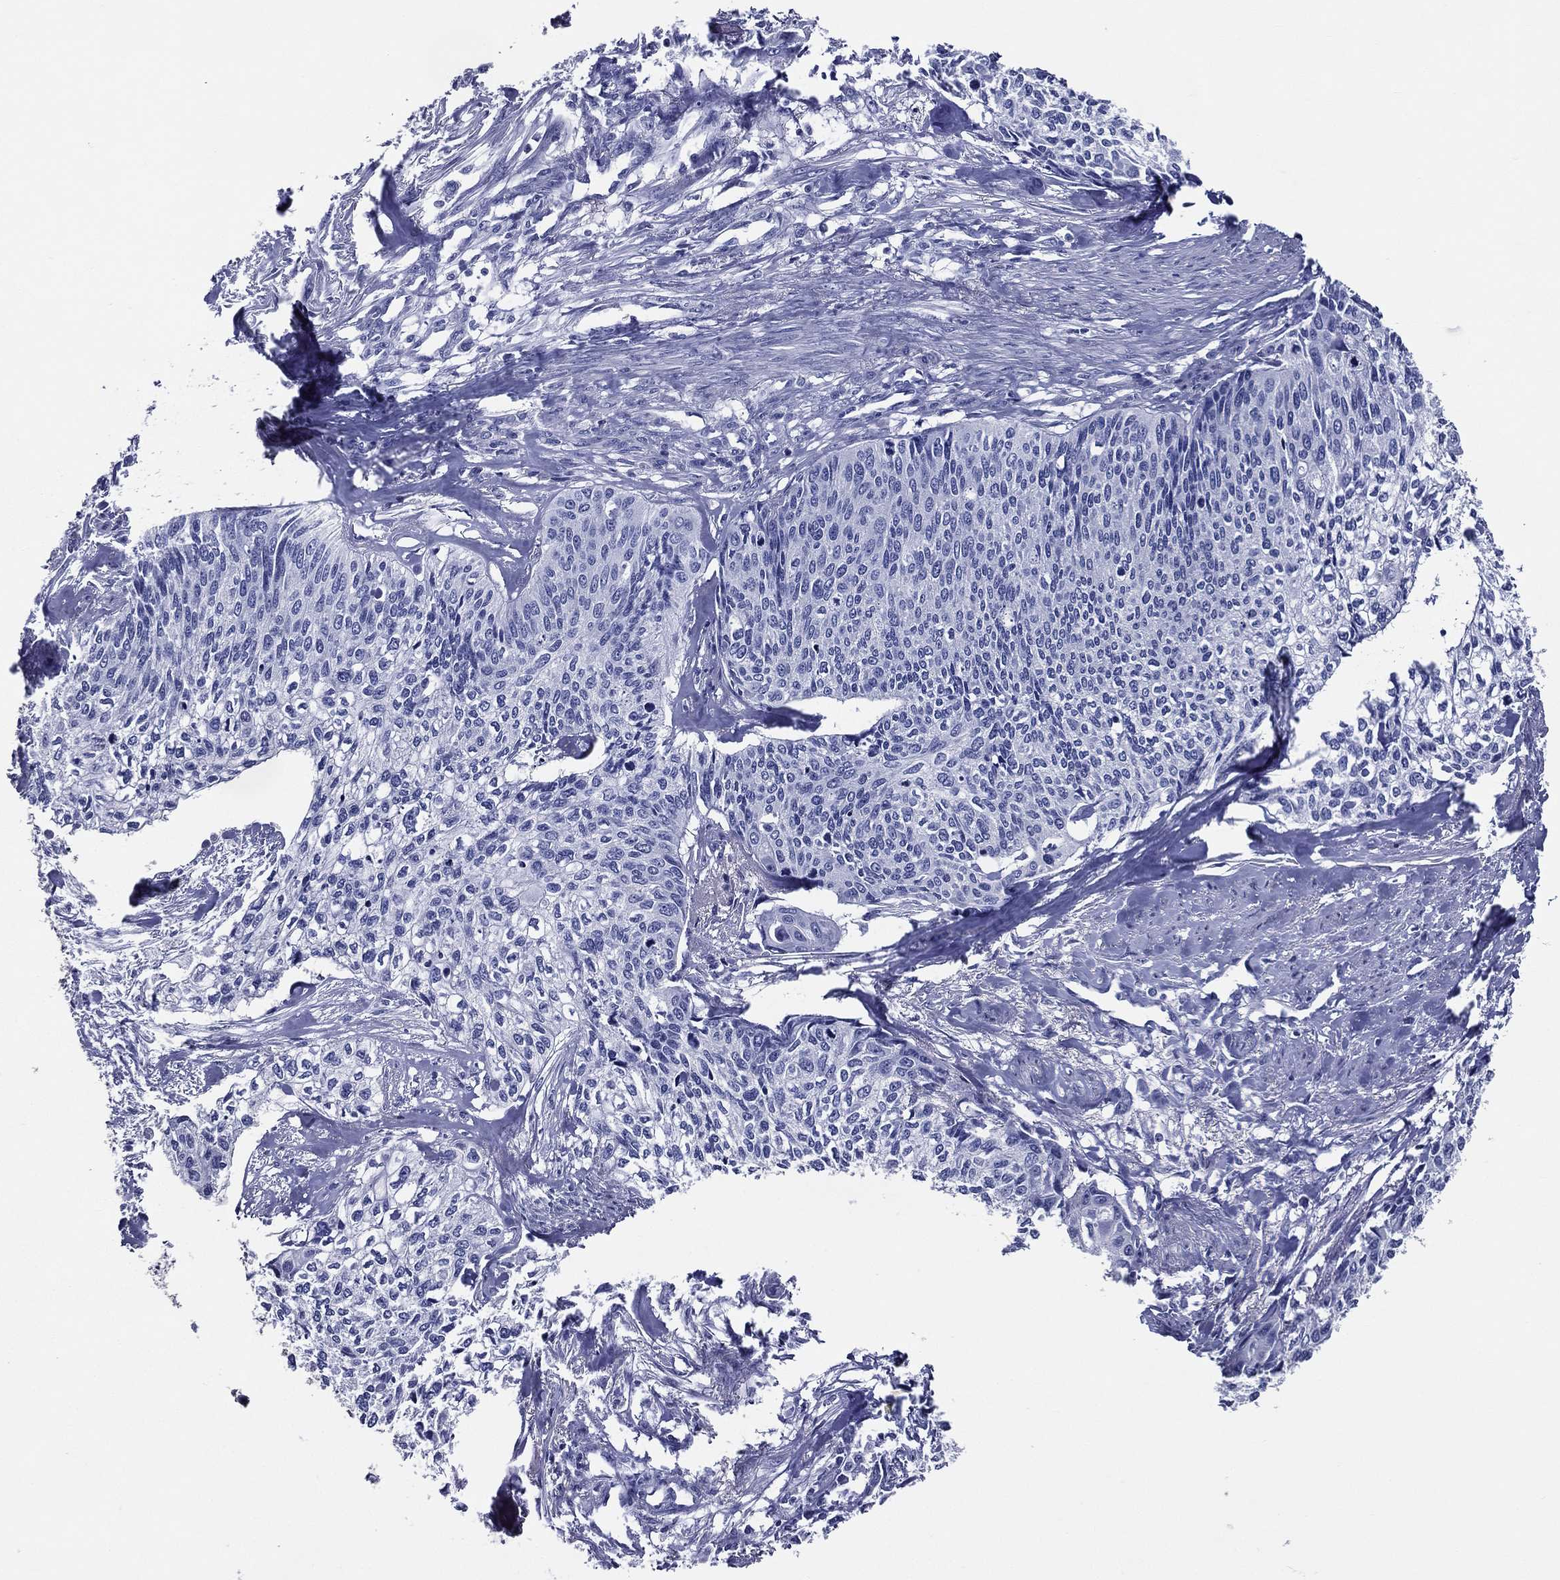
{"staining": {"intensity": "negative", "quantity": "none", "location": "none"}, "tissue": "cervical cancer", "cell_type": "Tumor cells", "image_type": "cancer", "snomed": [{"axis": "morphology", "description": "Squamous cell carcinoma, NOS"}, {"axis": "topography", "description": "Cervix"}], "caption": "A micrograph of squamous cell carcinoma (cervical) stained for a protein shows no brown staining in tumor cells. (DAB IHC visualized using brightfield microscopy, high magnification).", "gene": "ACE2", "patient": {"sex": "female", "age": 58}}